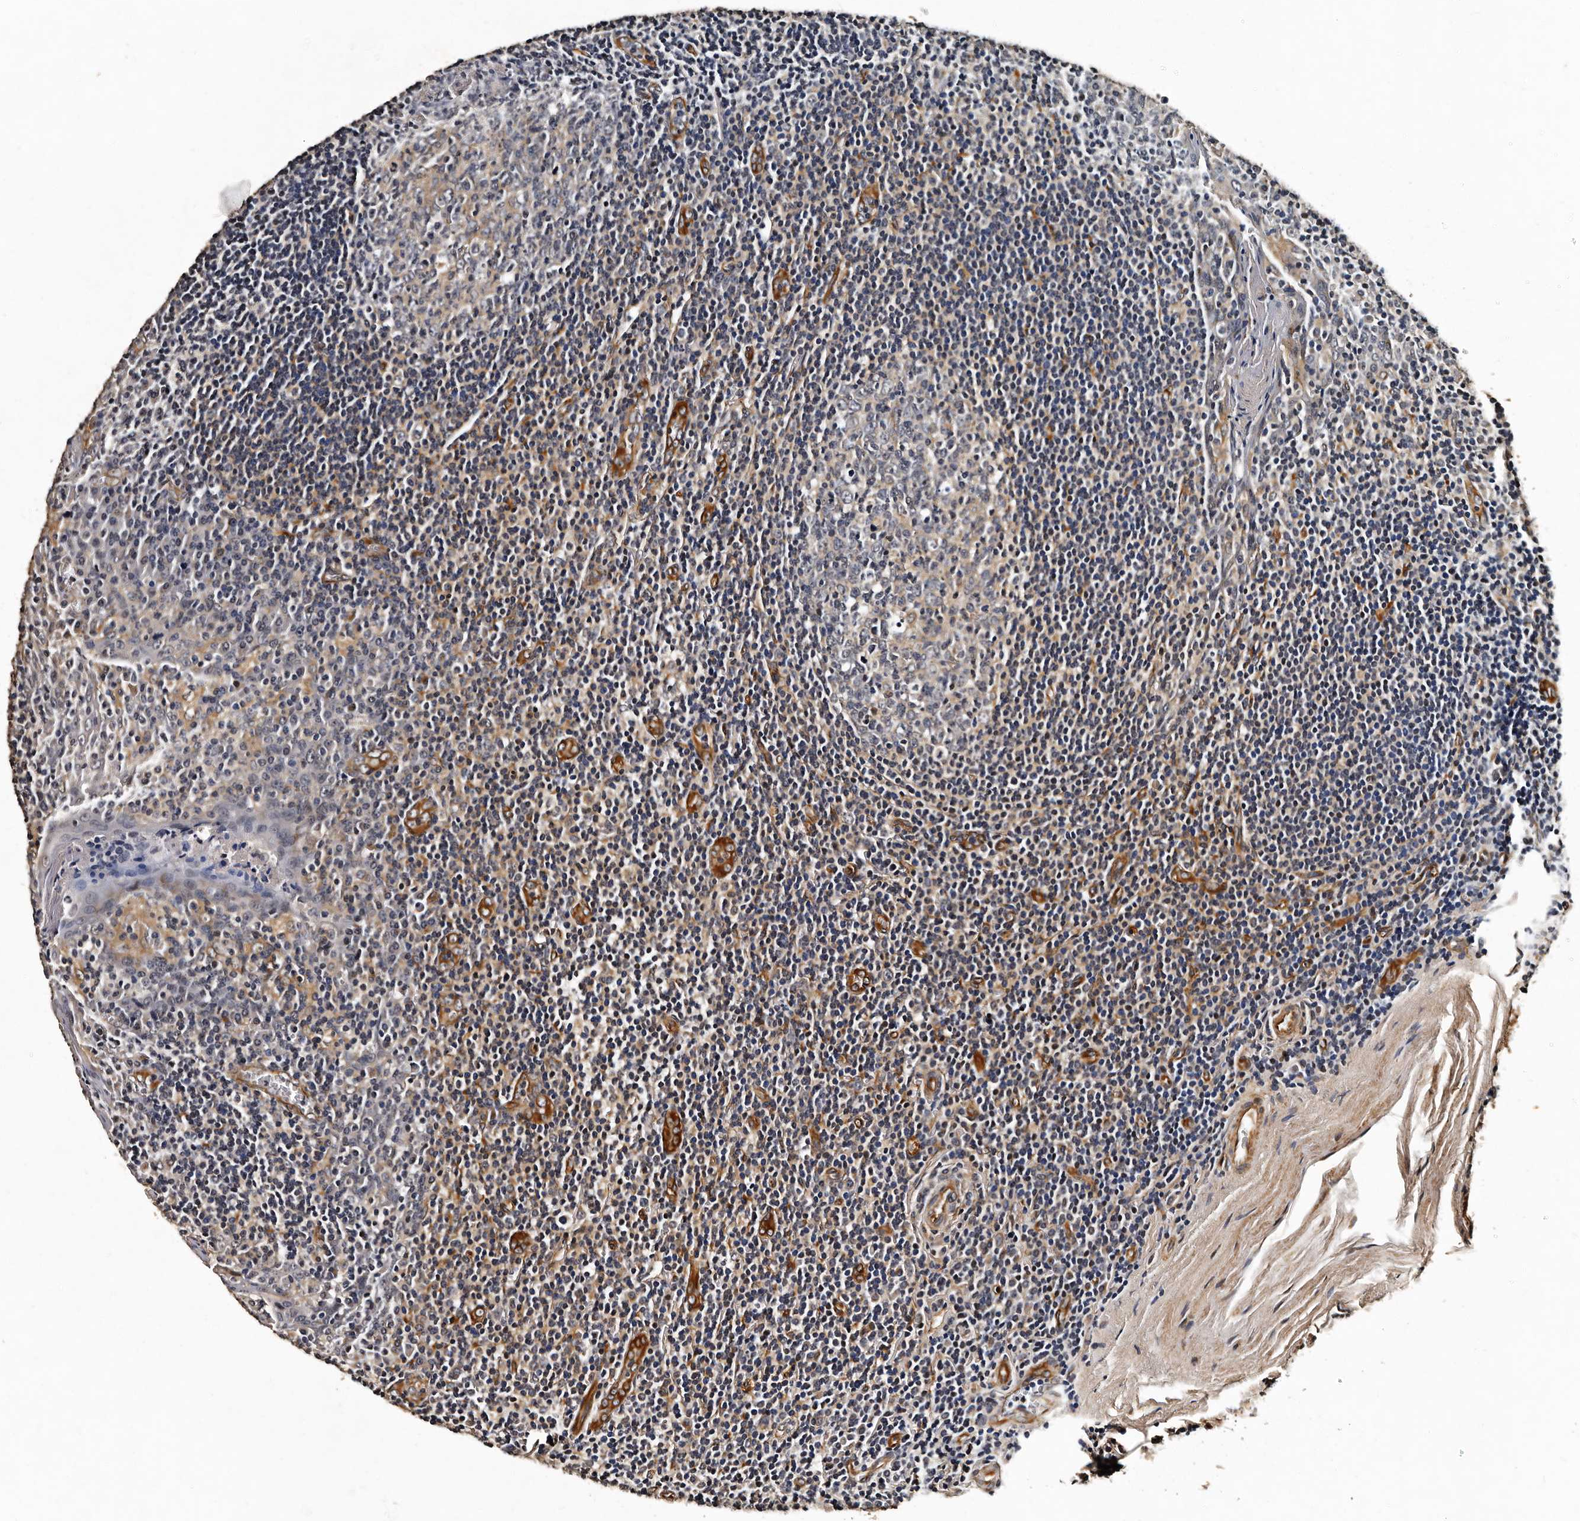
{"staining": {"intensity": "negative", "quantity": "none", "location": "none"}, "tissue": "tonsil", "cell_type": "Germinal center cells", "image_type": "normal", "snomed": [{"axis": "morphology", "description": "Normal tissue, NOS"}, {"axis": "topography", "description": "Tonsil"}], "caption": "Tonsil was stained to show a protein in brown. There is no significant staining in germinal center cells. (Stains: DAB immunohistochemistry with hematoxylin counter stain, Microscopy: brightfield microscopy at high magnification).", "gene": "CPNE3", "patient": {"sex": "male", "age": 27}}